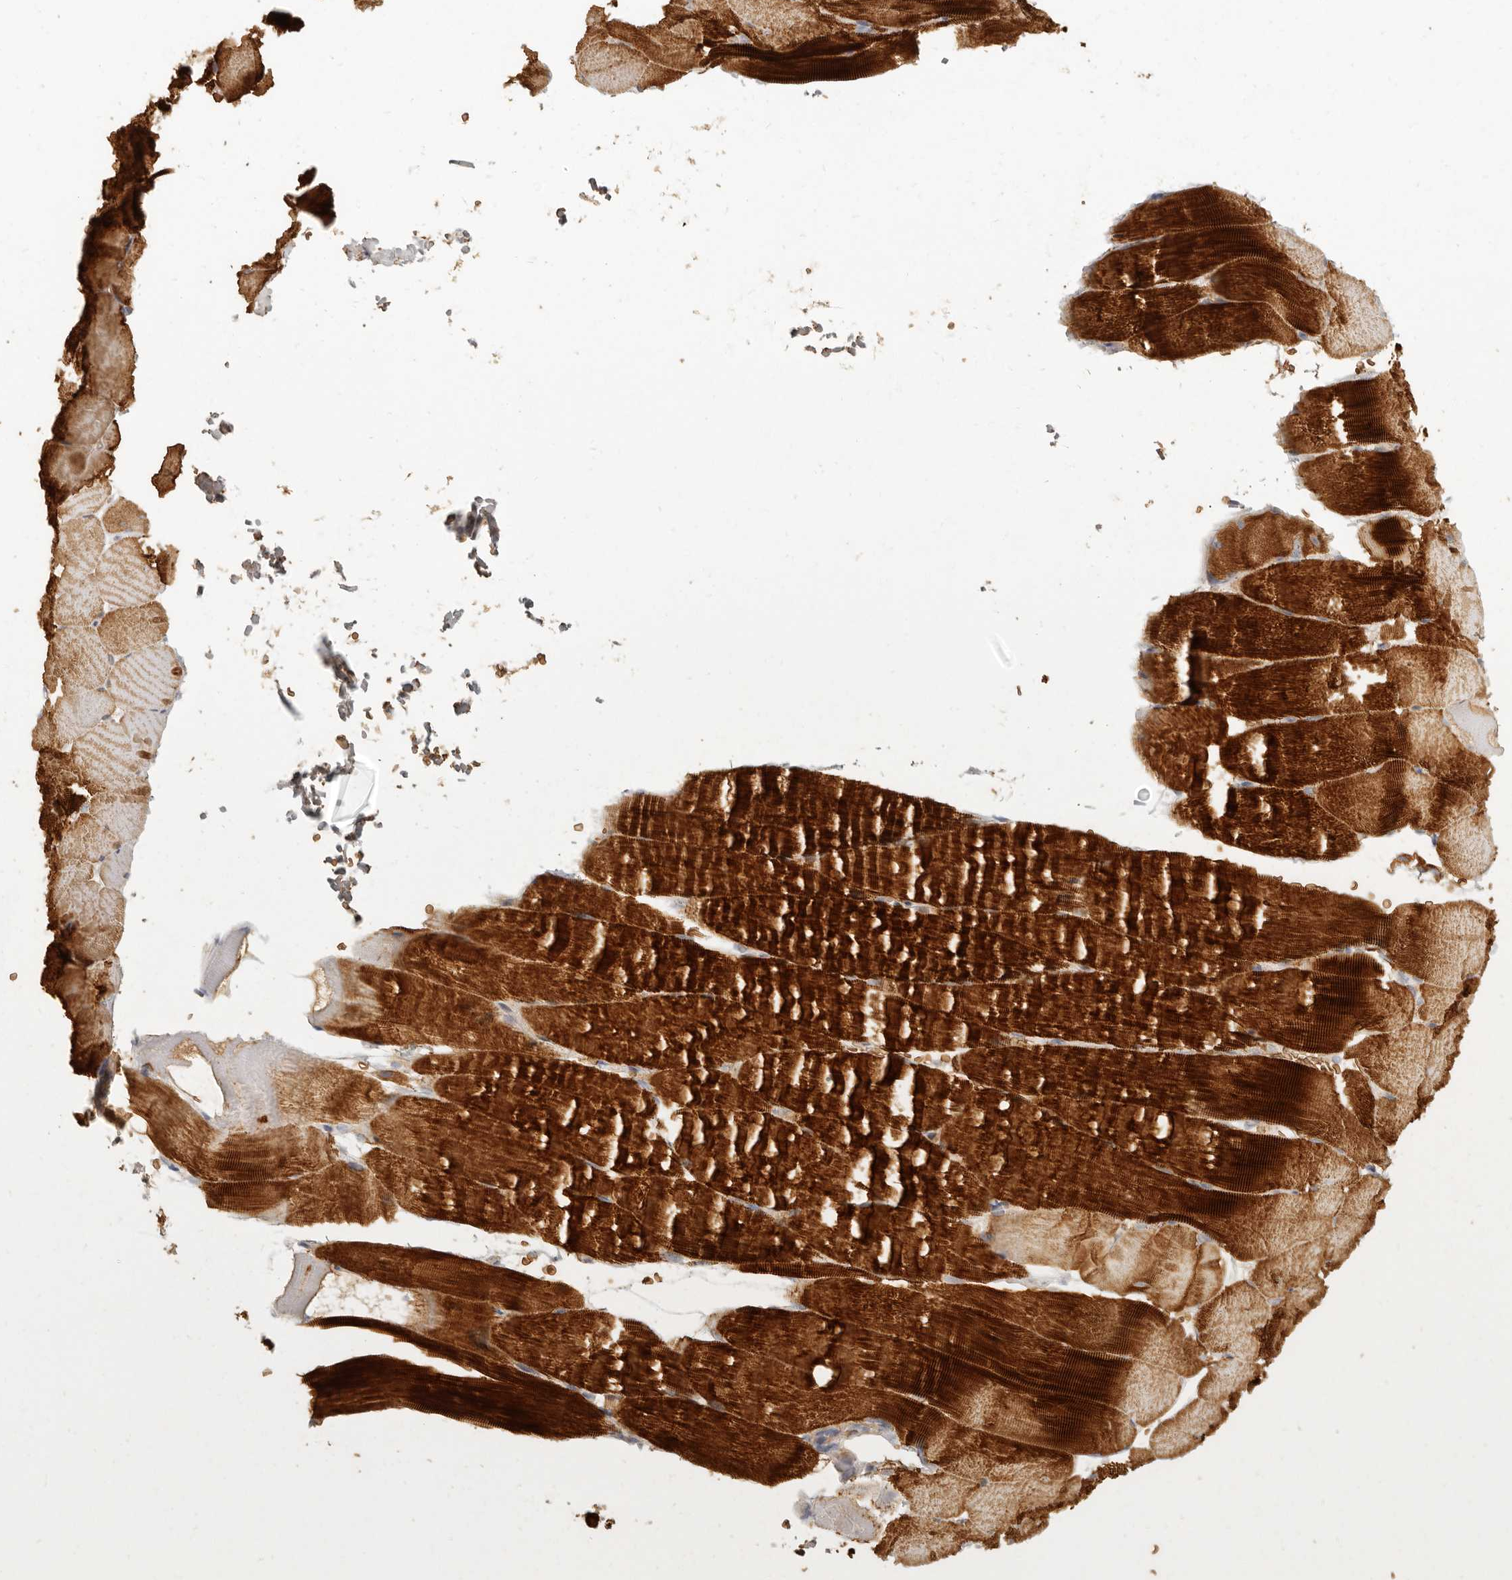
{"staining": {"intensity": "strong", "quantity": ">75%", "location": "cytoplasmic/membranous"}, "tissue": "skeletal muscle", "cell_type": "Myocytes", "image_type": "normal", "snomed": [{"axis": "morphology", "description": "Normal tissue, NOS"}, {"axis": "topography", "description": "Skeletal muscle"}, {"axis": "topography", "description": "Parathyroid gland"}], "caption": "This histopathology image displays immunohistochemistry (IHC) staining of unremarkable human skeletal muscle, with high strong cytoplasmic/membranous expression in approximately >75% of myocytes.", "gene": "NIBAN1", "patient": {"sex": "female", "age": 37}}